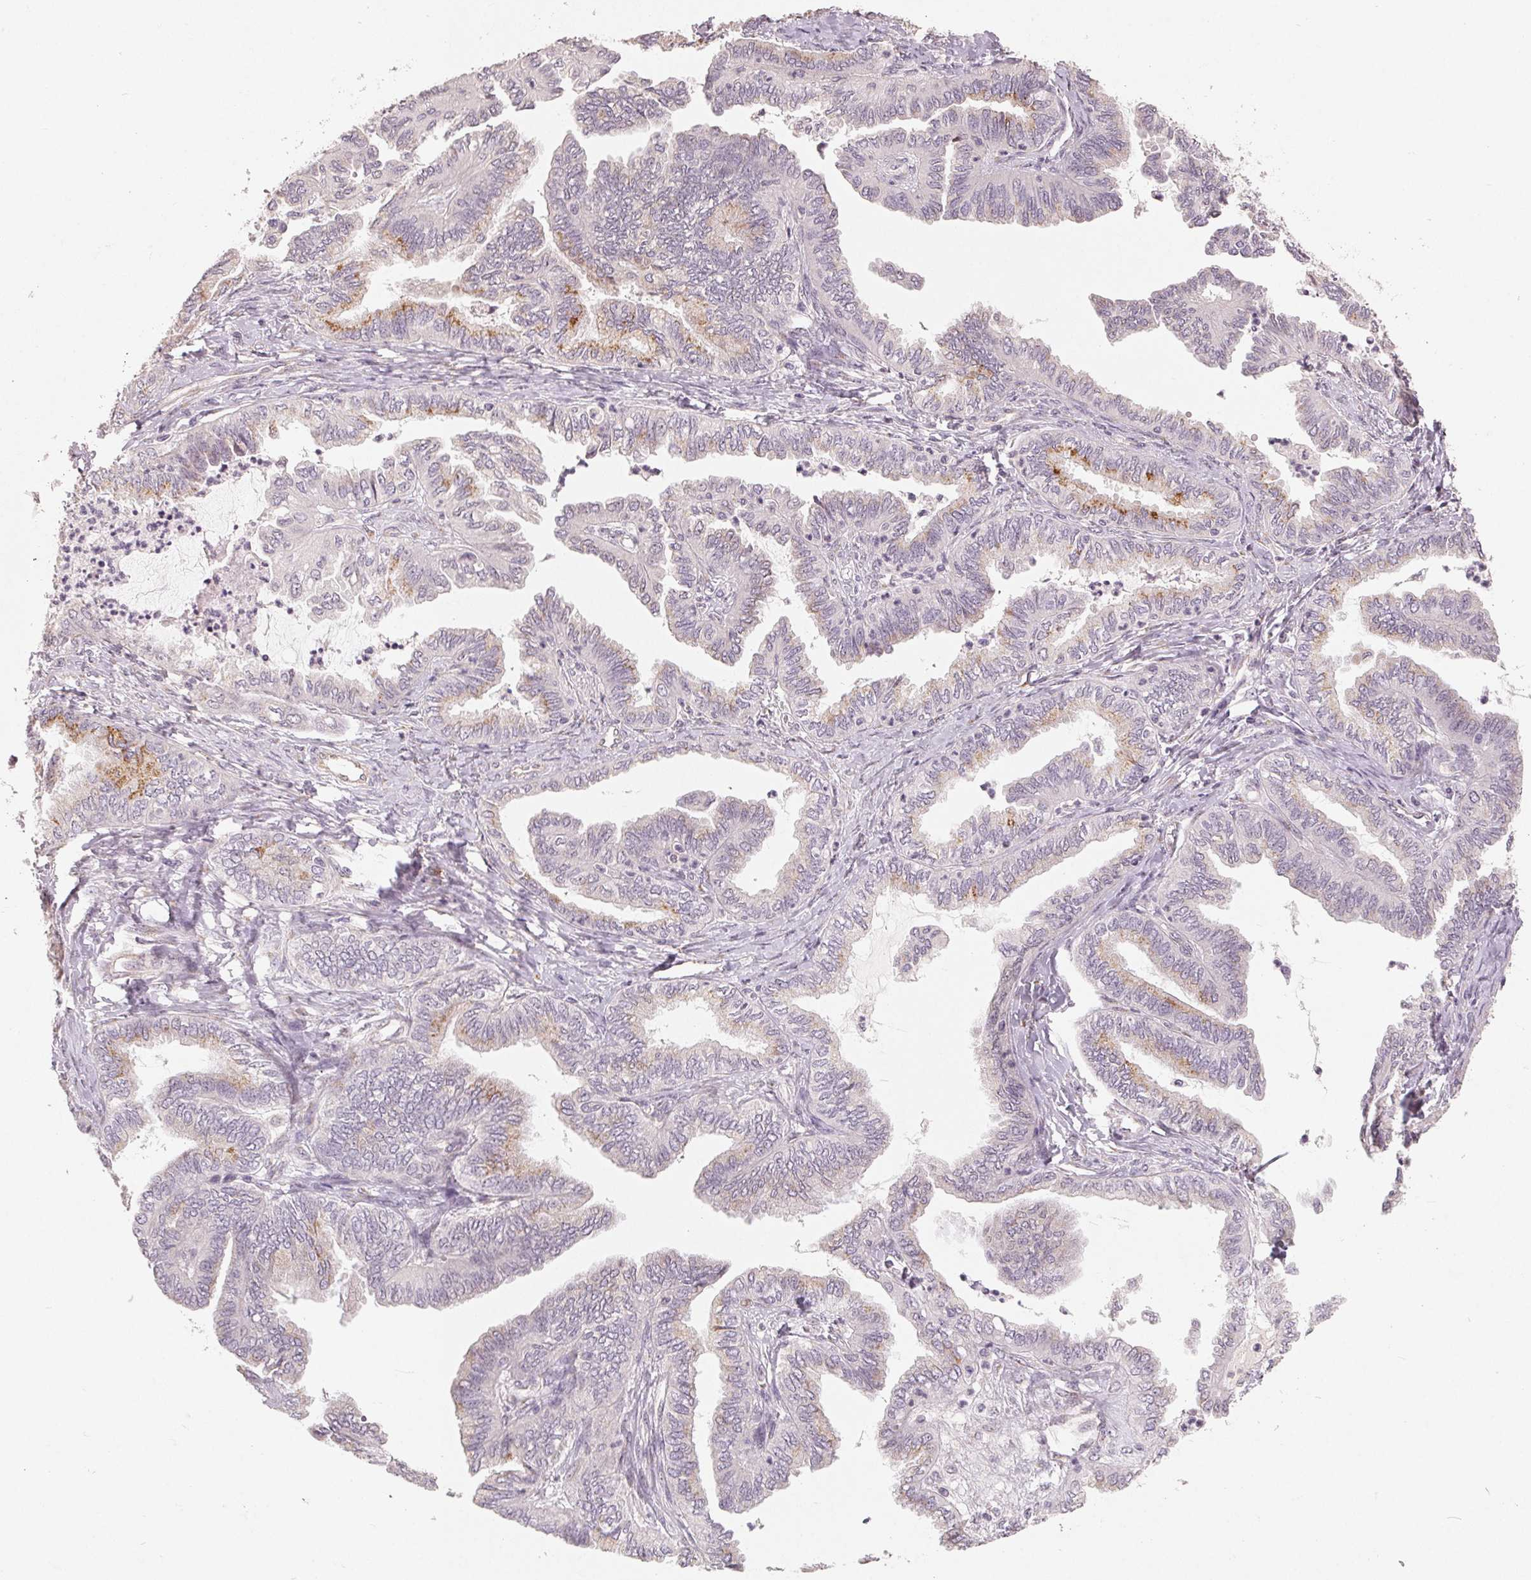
{"staining": {"intensity": "moderate", "quantity": "<25%", "location": "cytoplasmic/membranous"}, "tissue": "ovarian cancer", "cell_type": "Tumor cells", "image_type": "cancer", "snomed": [{"axis": "morphology", "description": "Carcinoma, endometroid"}, {"axis": "topography", "description": "Ovary"}], "caption": "The histopathology image demonstrates immunohistochemical staining of endometroid carcinoma (ovarian). There is moderate cytoplasmic/membranous expression is seen in about <25% of tumor cells.", "gene": "TMSB15B", "patient": {"sex": "female", "age": 70}}